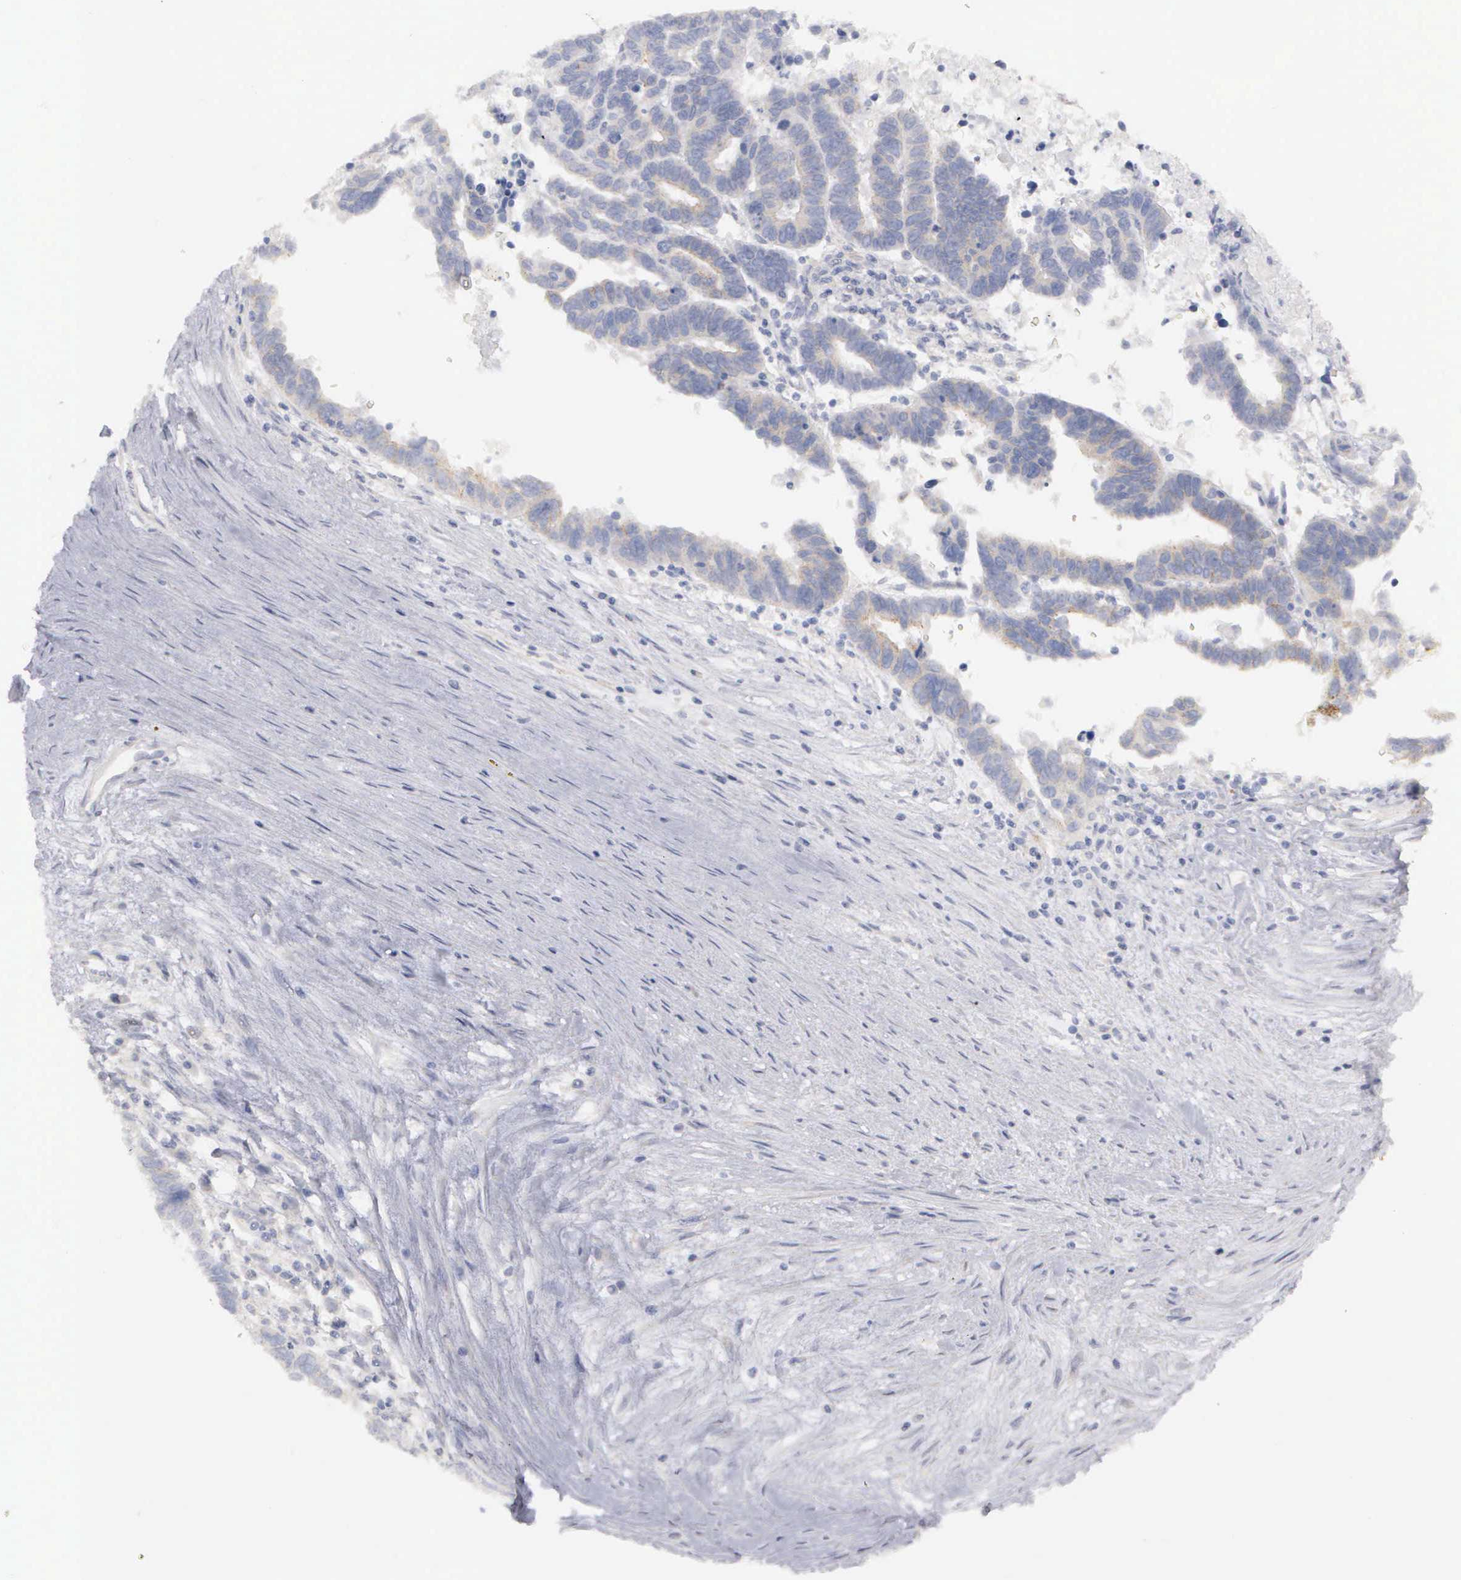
{"staining": {"intensity": "weak", "quantity": "25%-75%", "location": "cytoplasmic/membranous"}, "tissue": "ovarian cancer", "cell_type": "Tumor cells", "image_type": "cancer", "snomed": [{"axis": "morphology", "description": "Carcinoma, endometroid"}, {"axis": "morphology", "description": "Cystadenocarcinoma, serous, NOS"}, {"axis": "topography", "description": "Ovary"}], "caption": "Protein expression analysis of human ovarian serous cystadenocarcinoma reveals weak cytoplasmic/membranous staining in about 25%-75% of tumor cells.", "gene": "CEP170B", "patient": {"sex": "female", "age": 45}}